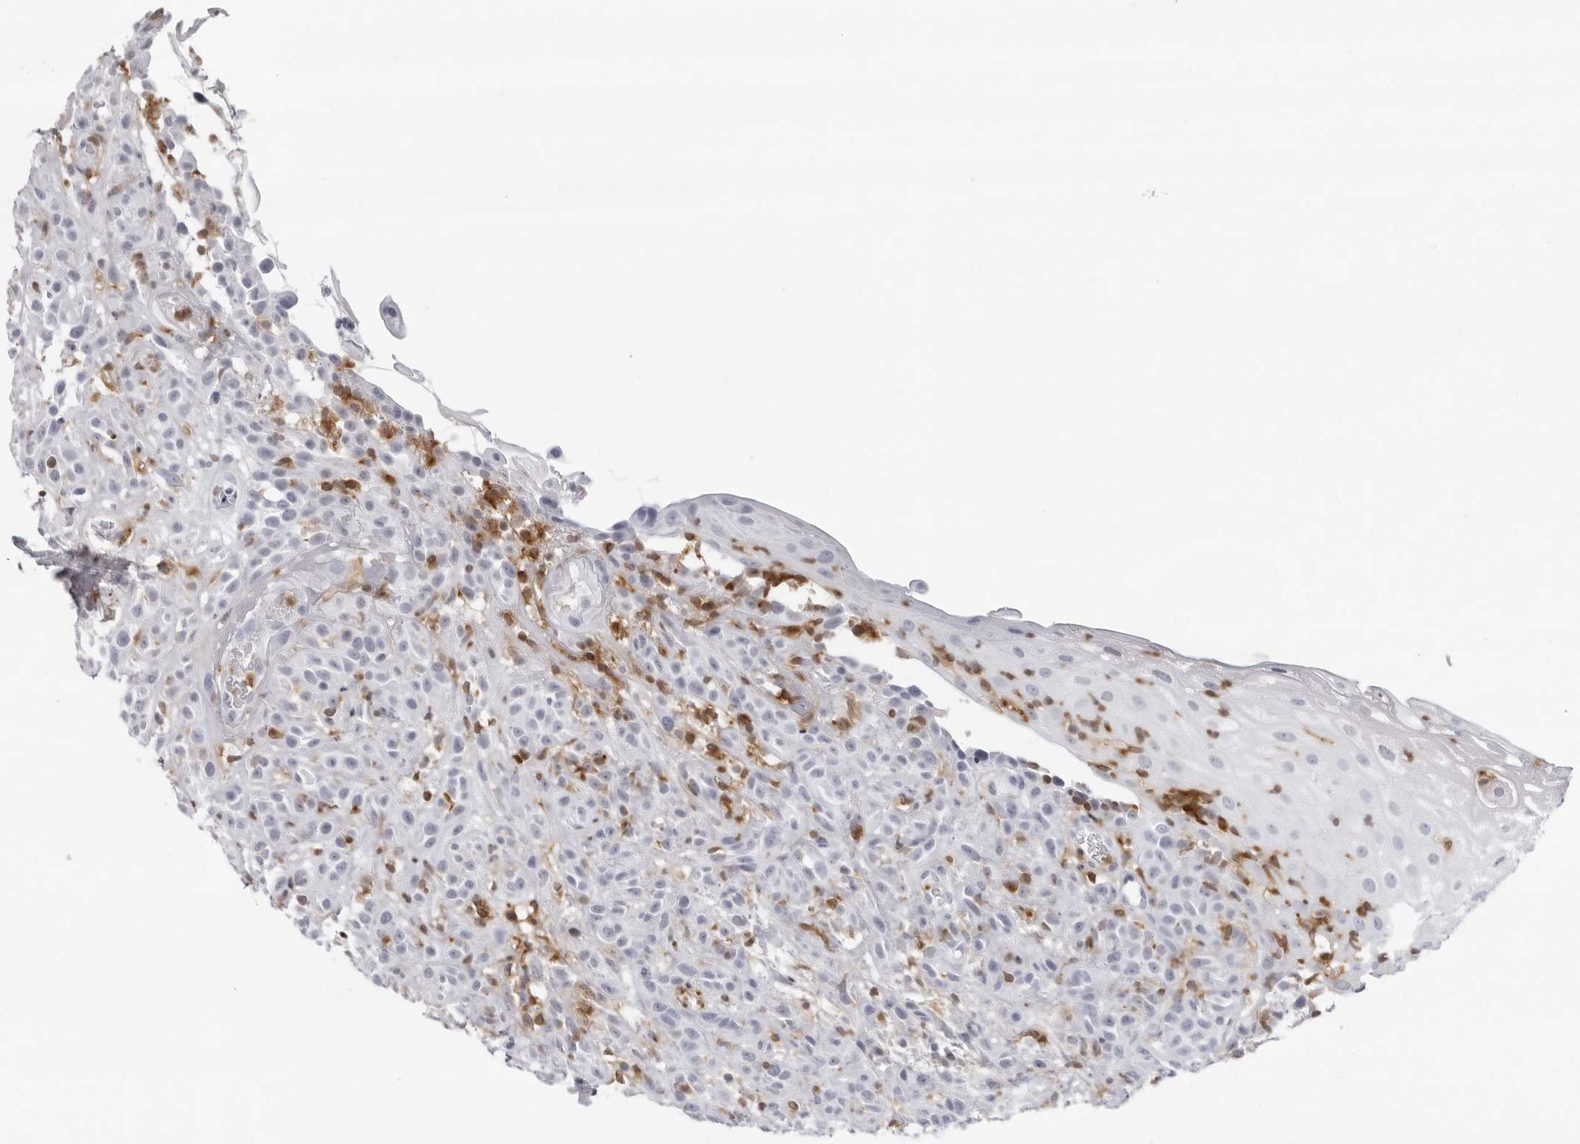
{"staining": {"intensity": "negative", "quantity": "none", "location": "none"}, "tissue": "head and neck cancer", "cell_type": "Tumor cells", "image_type": "cancer", "snomed": [{"axis": "morphology", "description": "Normal tissue, NOS"}, {"axis": "morphology", "description": "Squamous cell carcinoma, NOS"}, {"axis": "topography", "description": "Cartilage tissue"}, {"axis": "topography", "description": "Head-Neck"}], "caption": "There is no significant staining in tumor cells of squamous cell carcinoma (head and neck).", "gene": "FMNL1", "patient": {"sex": "male", "age": 62}}